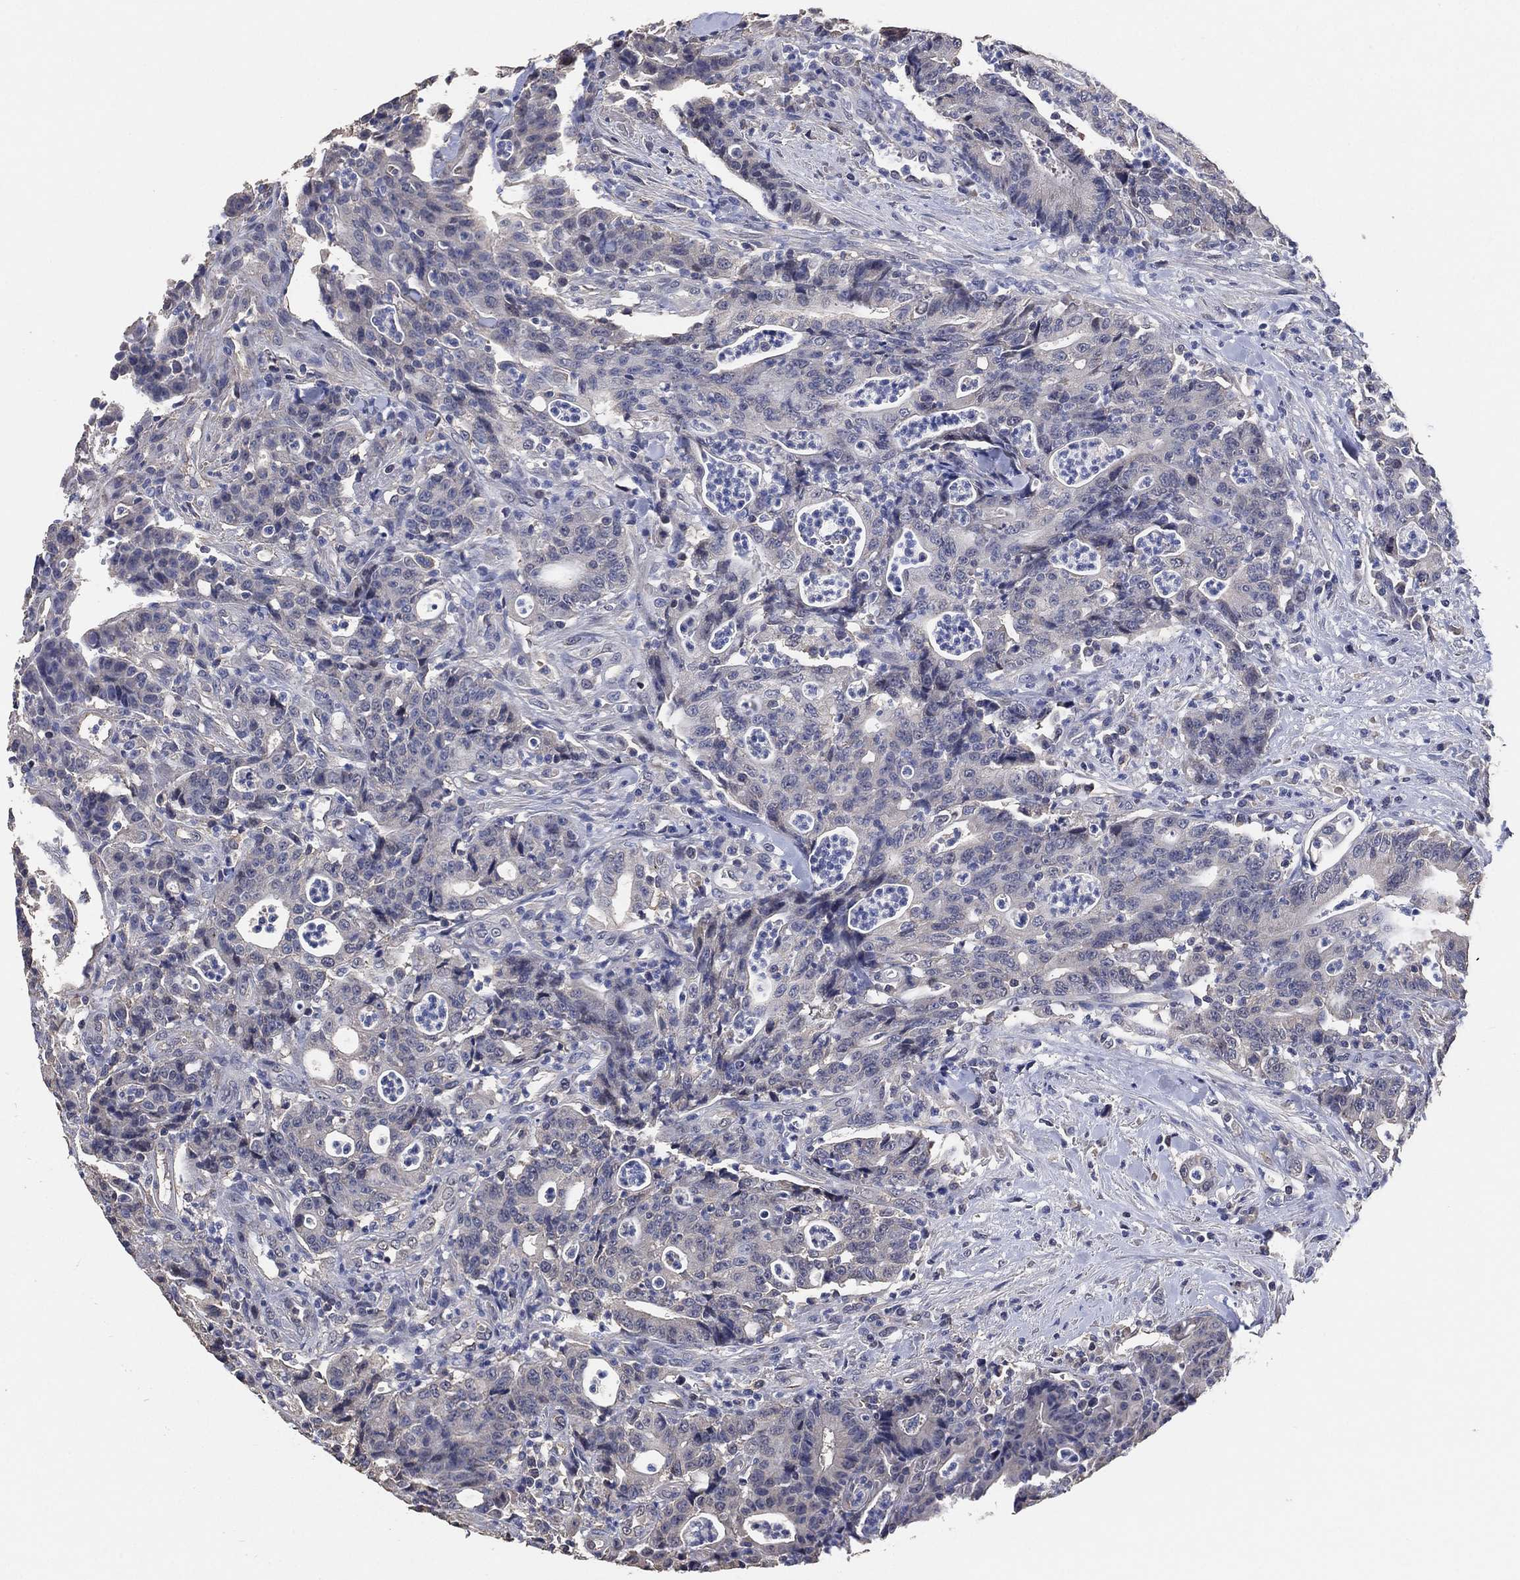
{"staining": {"intensity": "negative", "quantity": "none", "location": "none"}, "tissue": "colorectal cancer", "cell_type": "Tumor cells", "image_type": "cancer", "snomed": [{"axis": "morphology", "description": "Adenocarcinoma, NOS"}, {"axis": "topography", "description": "Colon"}], "caption": "The image displays no staining of tumor cells in adenocarcinoma (colorectal). Nuclei are stained in blue.", "gene": "KLK5", "patient": {"sex": "male", "age": 70}}